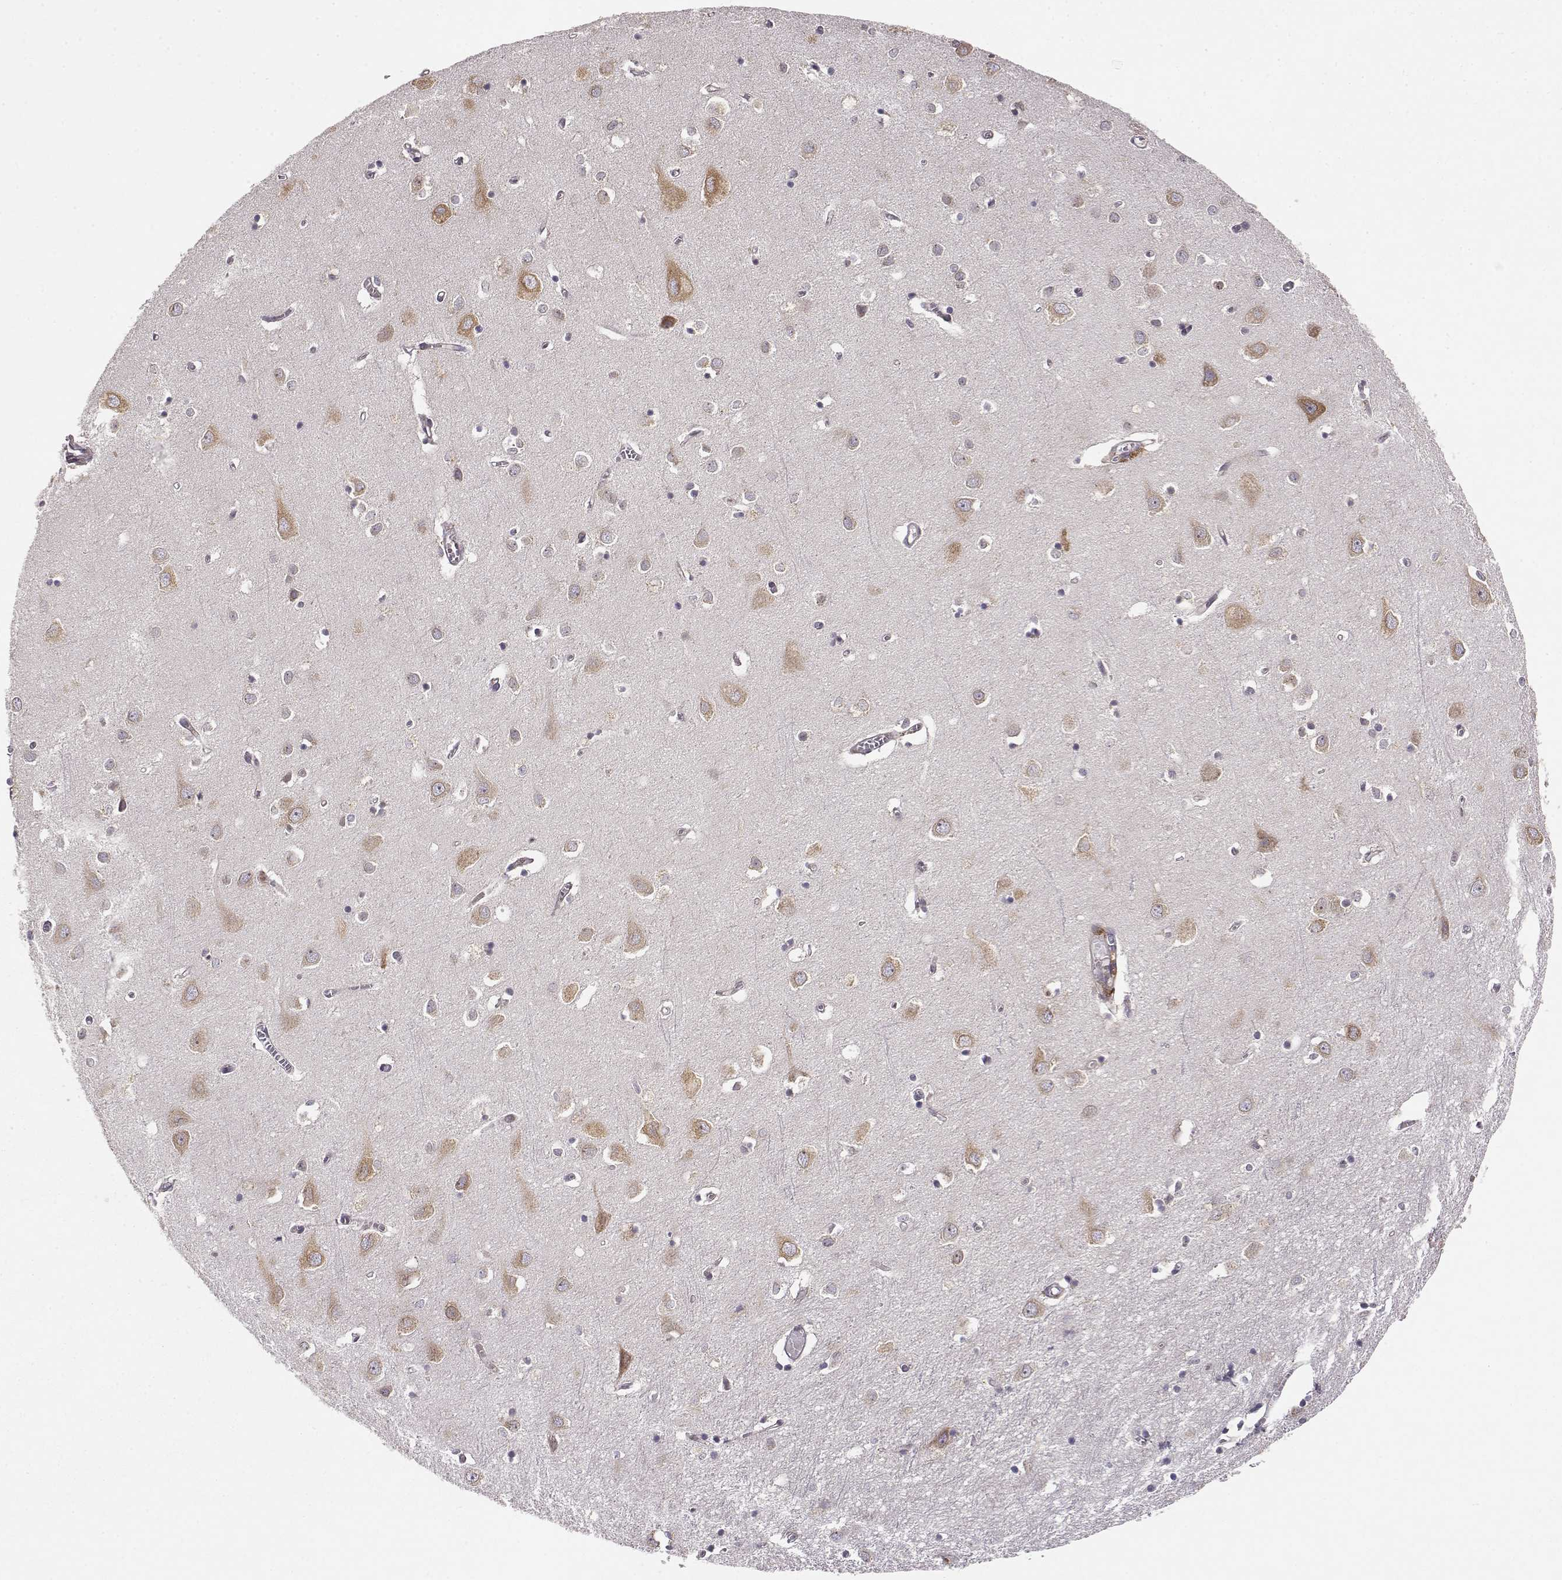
{"staining": {"intensity": "negative", "quantity": "none", "location": "none"}, "tissue": "cerebral cortex", "cell_type": "Endothelial cells", "image_type": "normal", "snomed": [{"axis": "morphology", "description": "Normal tissue, NOS"}, {"axis": "topography", "description": "Cerebral cortex"}], "caption": "A high-resolution micrograph shows immunohistochemistry (IHC) staining of normal cerebral cortex, which shows no significant positivity in endothelial cells. (DAB (3,3'-diaminobenzidine) IHC visualized using brightfield microscopy, high magnification).", "gene": "ERGIC2", "patient": {"sex": "male", "age": 70}}